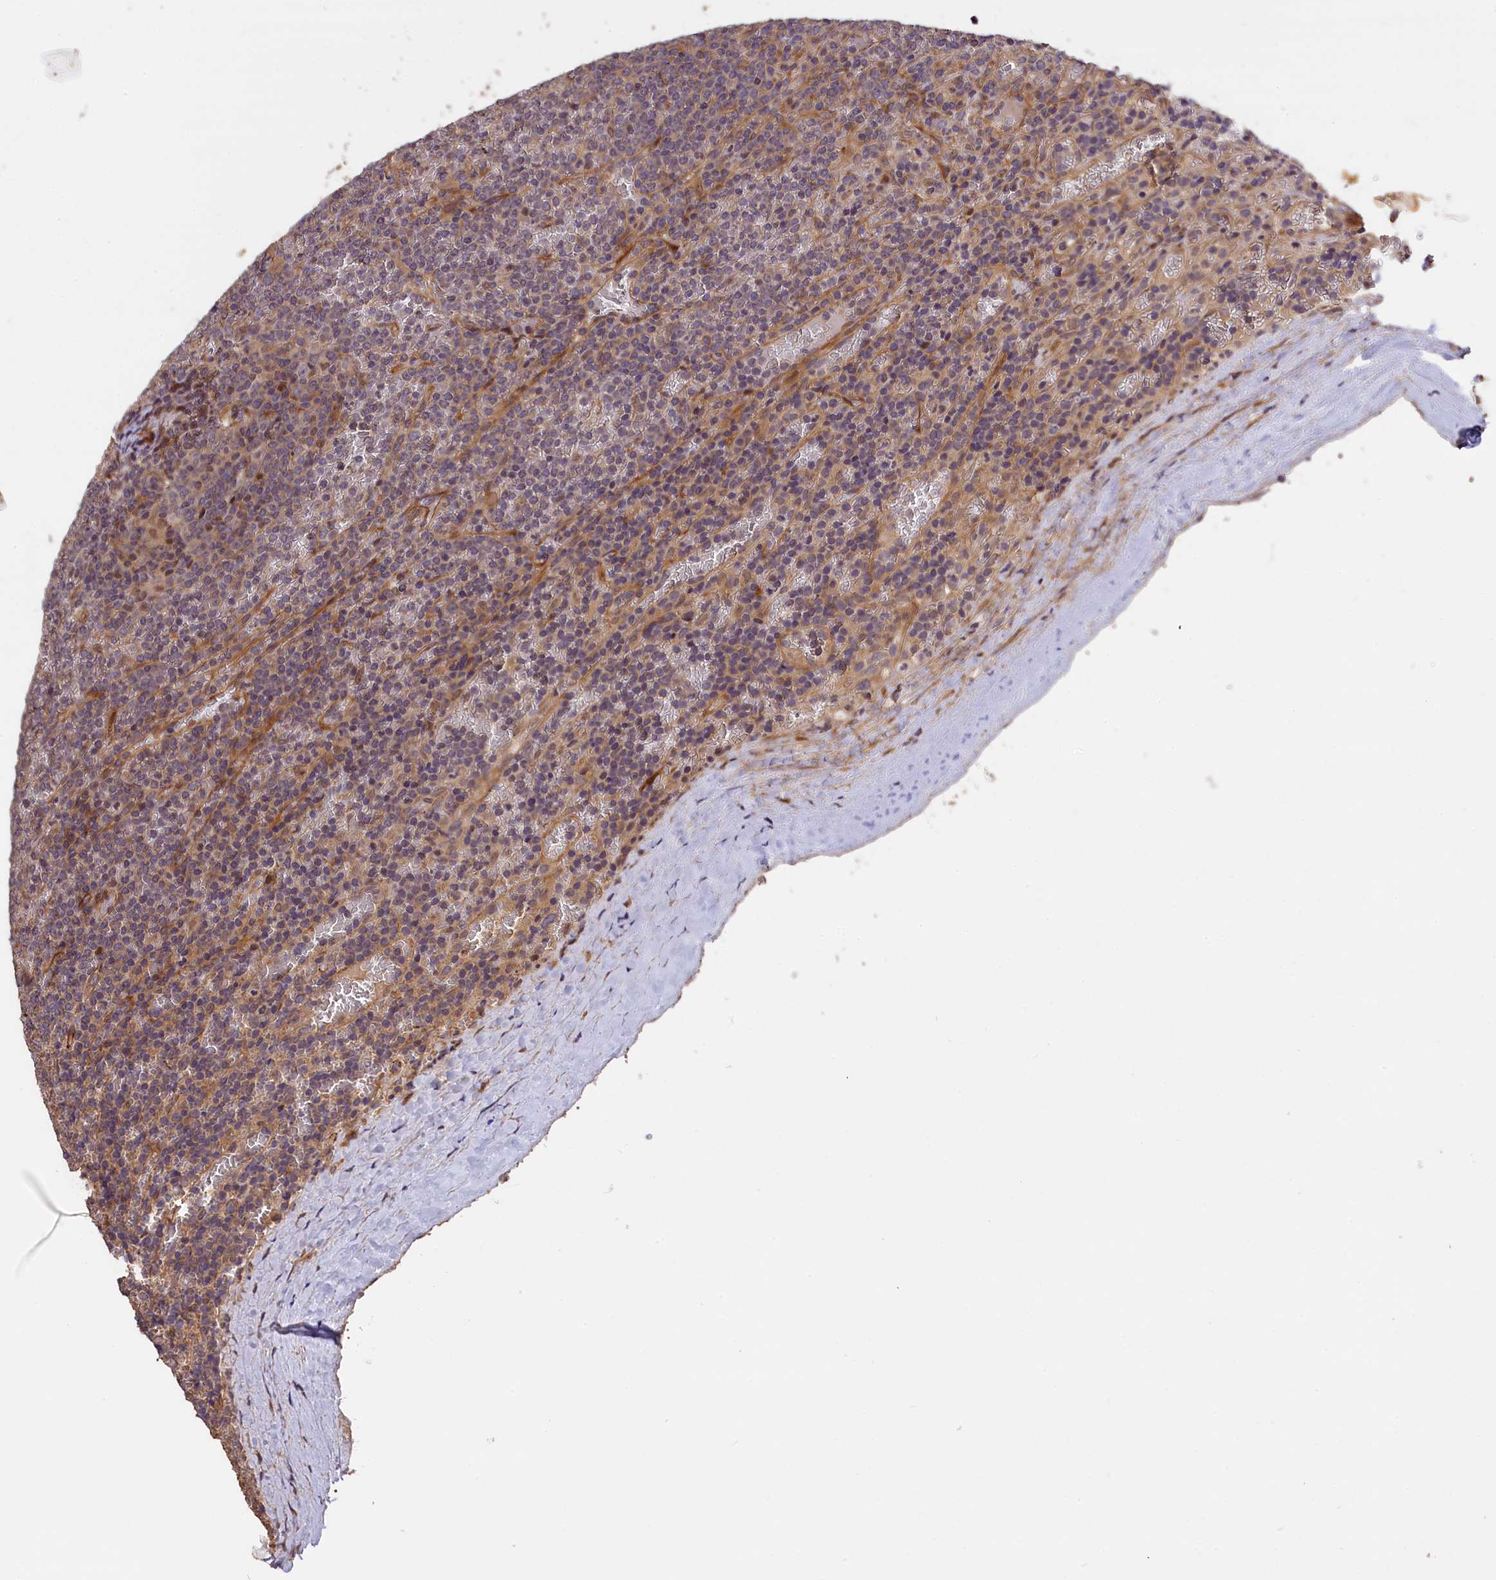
{"staining": {"intensity": "weak", "quantity": "25%-75%", "location": "cytoplasmic/membranous"}, "tissue": "lymphoma", "cell_type": "Tumor cells", "image_type": "cancer", "snomed": [{"axis": "morphology", "description": "Malignant lymphoma, non-Hodgkin's type, Low grade"}, {"axis": "topography", "description": "Spleen"}], "caption": "A brown stain highlights weak cytoplasmic/membranous positivity of a protein in lymphoma tumor cells.", "gene": "DNAJB9", "patient": {"sex": "female", "age": 19}}